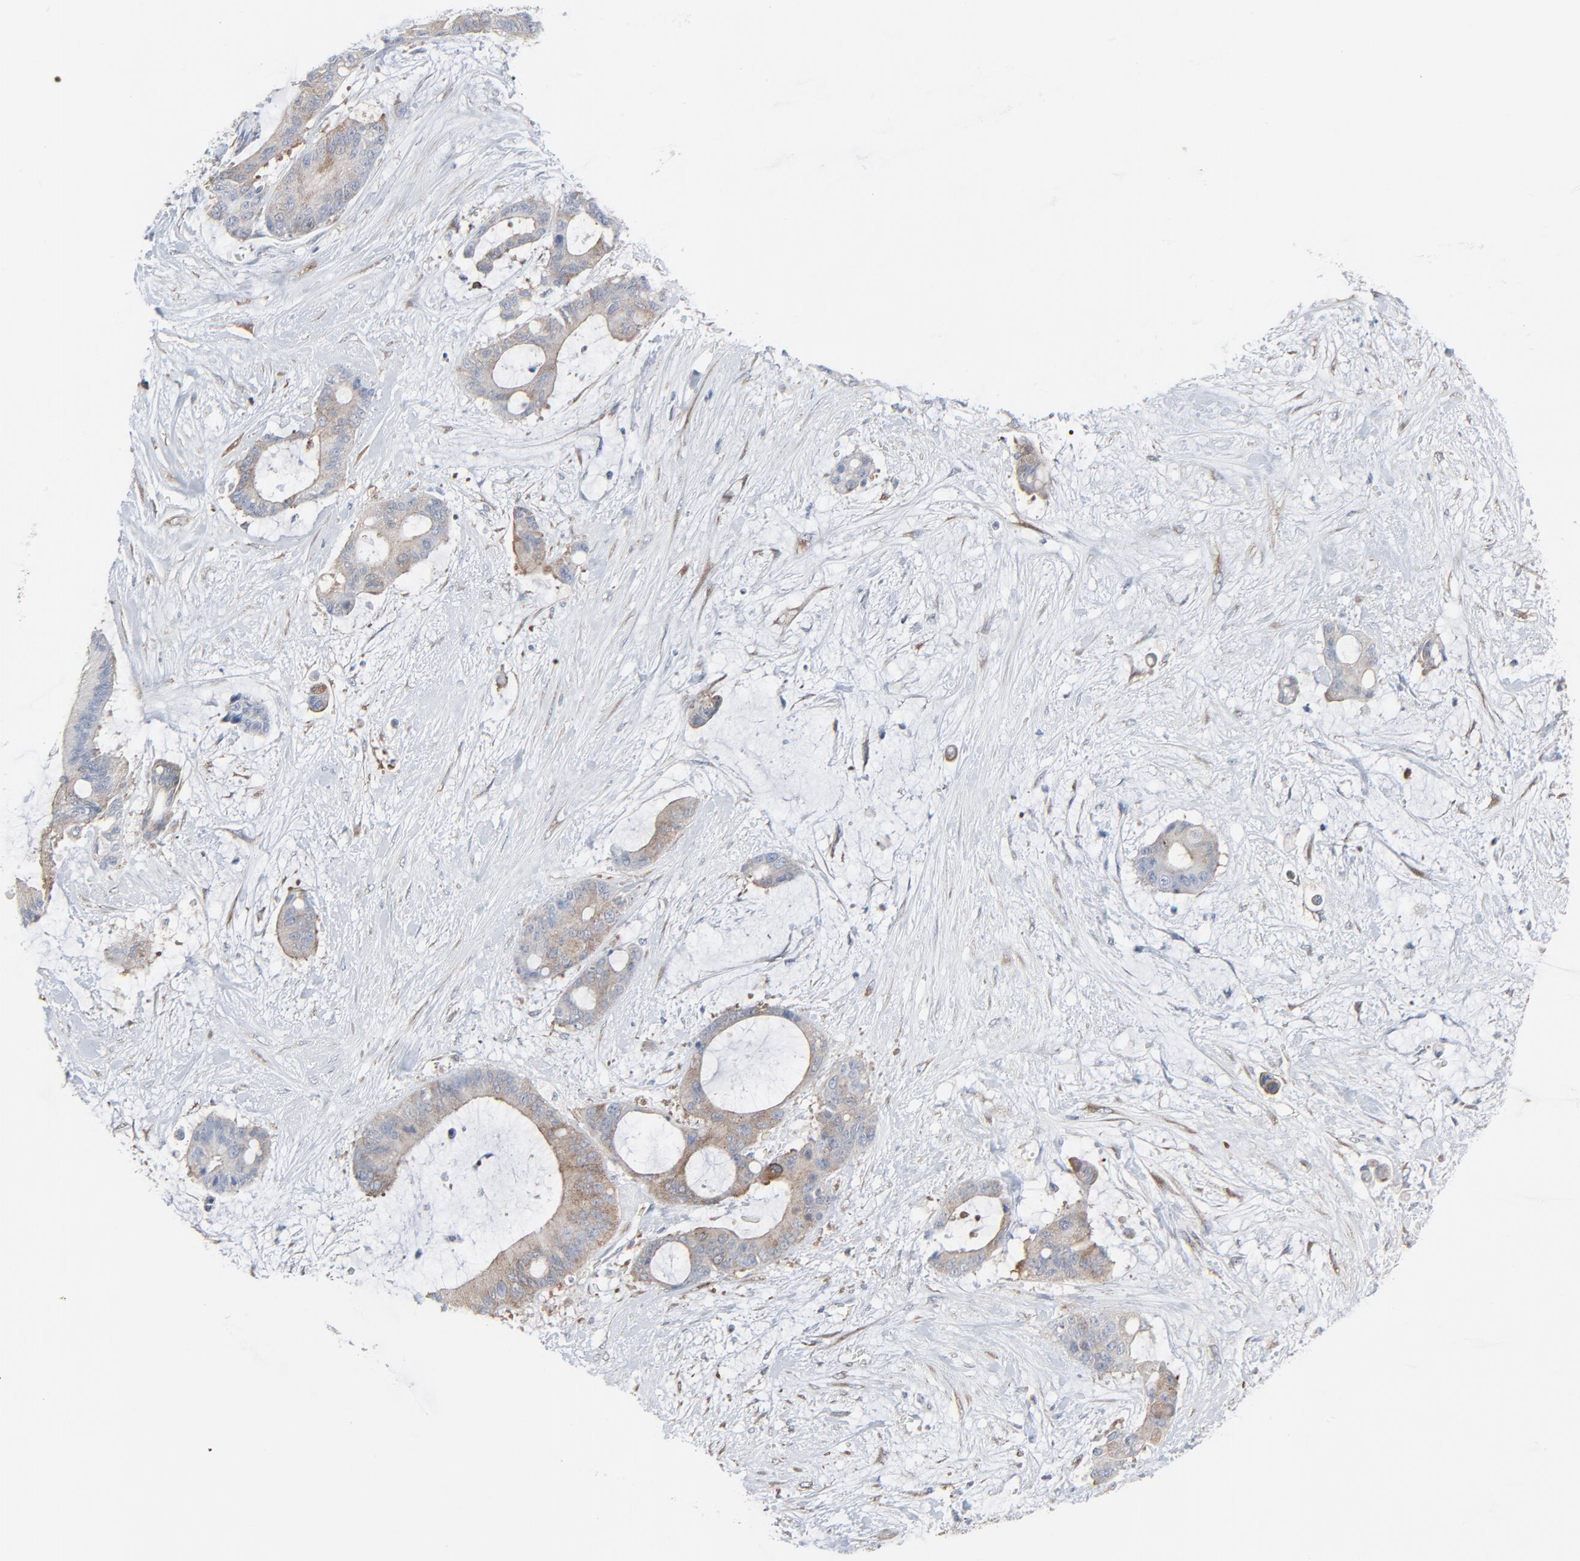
{"staining": {"intensity": "moderate", "quantity": "25%-75%", "location": "cytoplasmic/membranous"}, "tissue": "liver cancer", "cell_type": "Tumor cells", "image_type": "cancer", "snomed": [{"axis": "morphology", "description": "Cholangiocarcinoma"}, {"axis": "topography", "description": "Liver"}], "caption": "IHC staining of liver cholangiocarcinoma, which exhibits medium levels of moderate cytoplasmic/membranous expression in about 25%-75% of tumor cells indicating moderate cytoplasmic/membranous protein positivity. The staining was performed using DAB (brown) for protein detection and nuclei were counterstained in hematoxylin (blue).", "gene": "OPTN", "patient": {"sex": "female", "age": 73}}